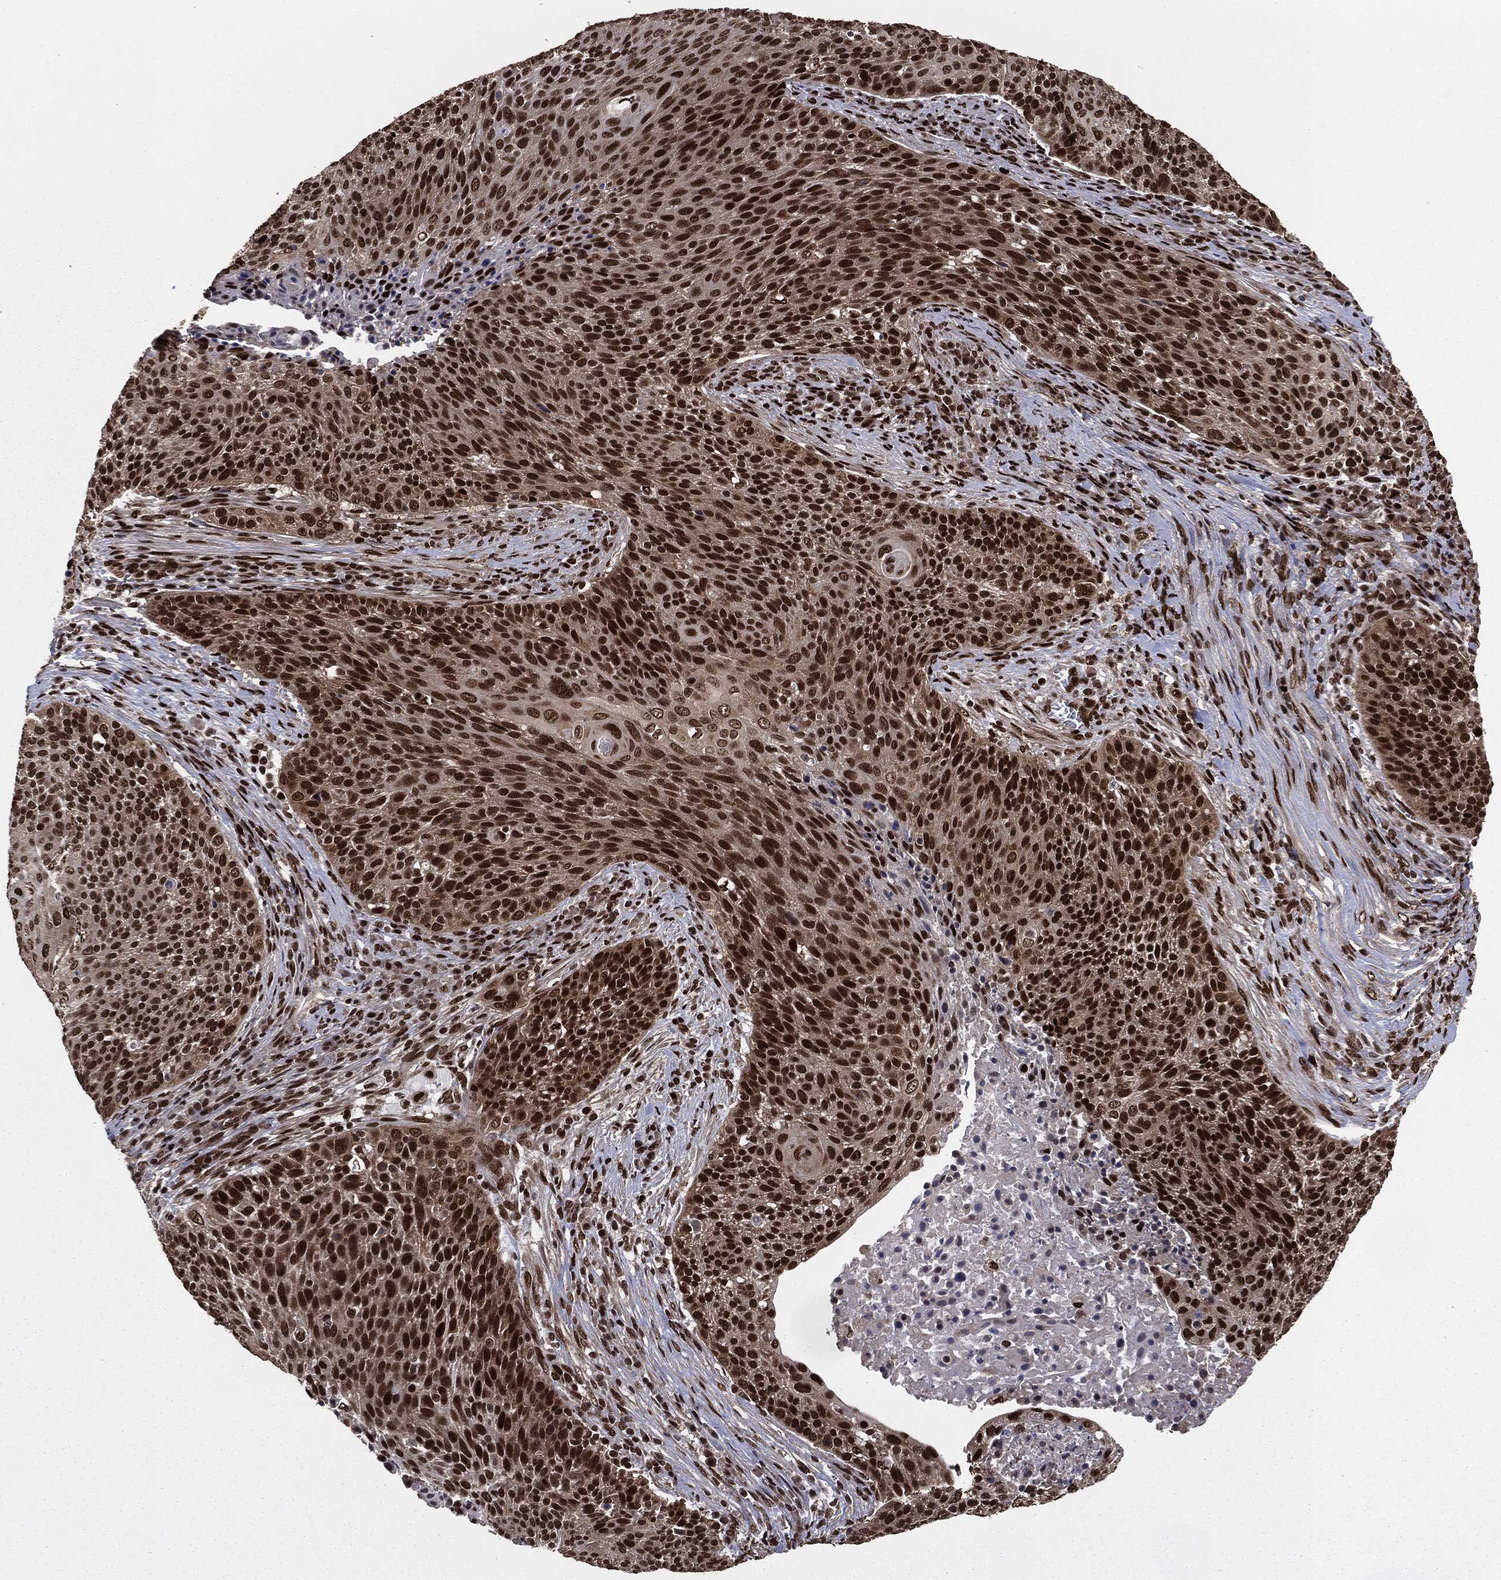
{"staining": {"intensity": "strong", "quantity": ">75%", "location": "nuclear"}, "tissue": "cervical cancer", "cell_type": "Tumor cells", "image_type": "cancer", "snomed": [{"axis": "morphology", "description": "Squamous cell carcinoma, NOS"}, {"axis": "topography", "description": "Cervix"}], "caption": "About >75% of tumor cells in human cervical cancer demonstrate strong nuclear protein positivity as visualized by brown immunohistochemical staining.", "gene": "DVL2", "patient": {"sex": "female", "age": 31}}